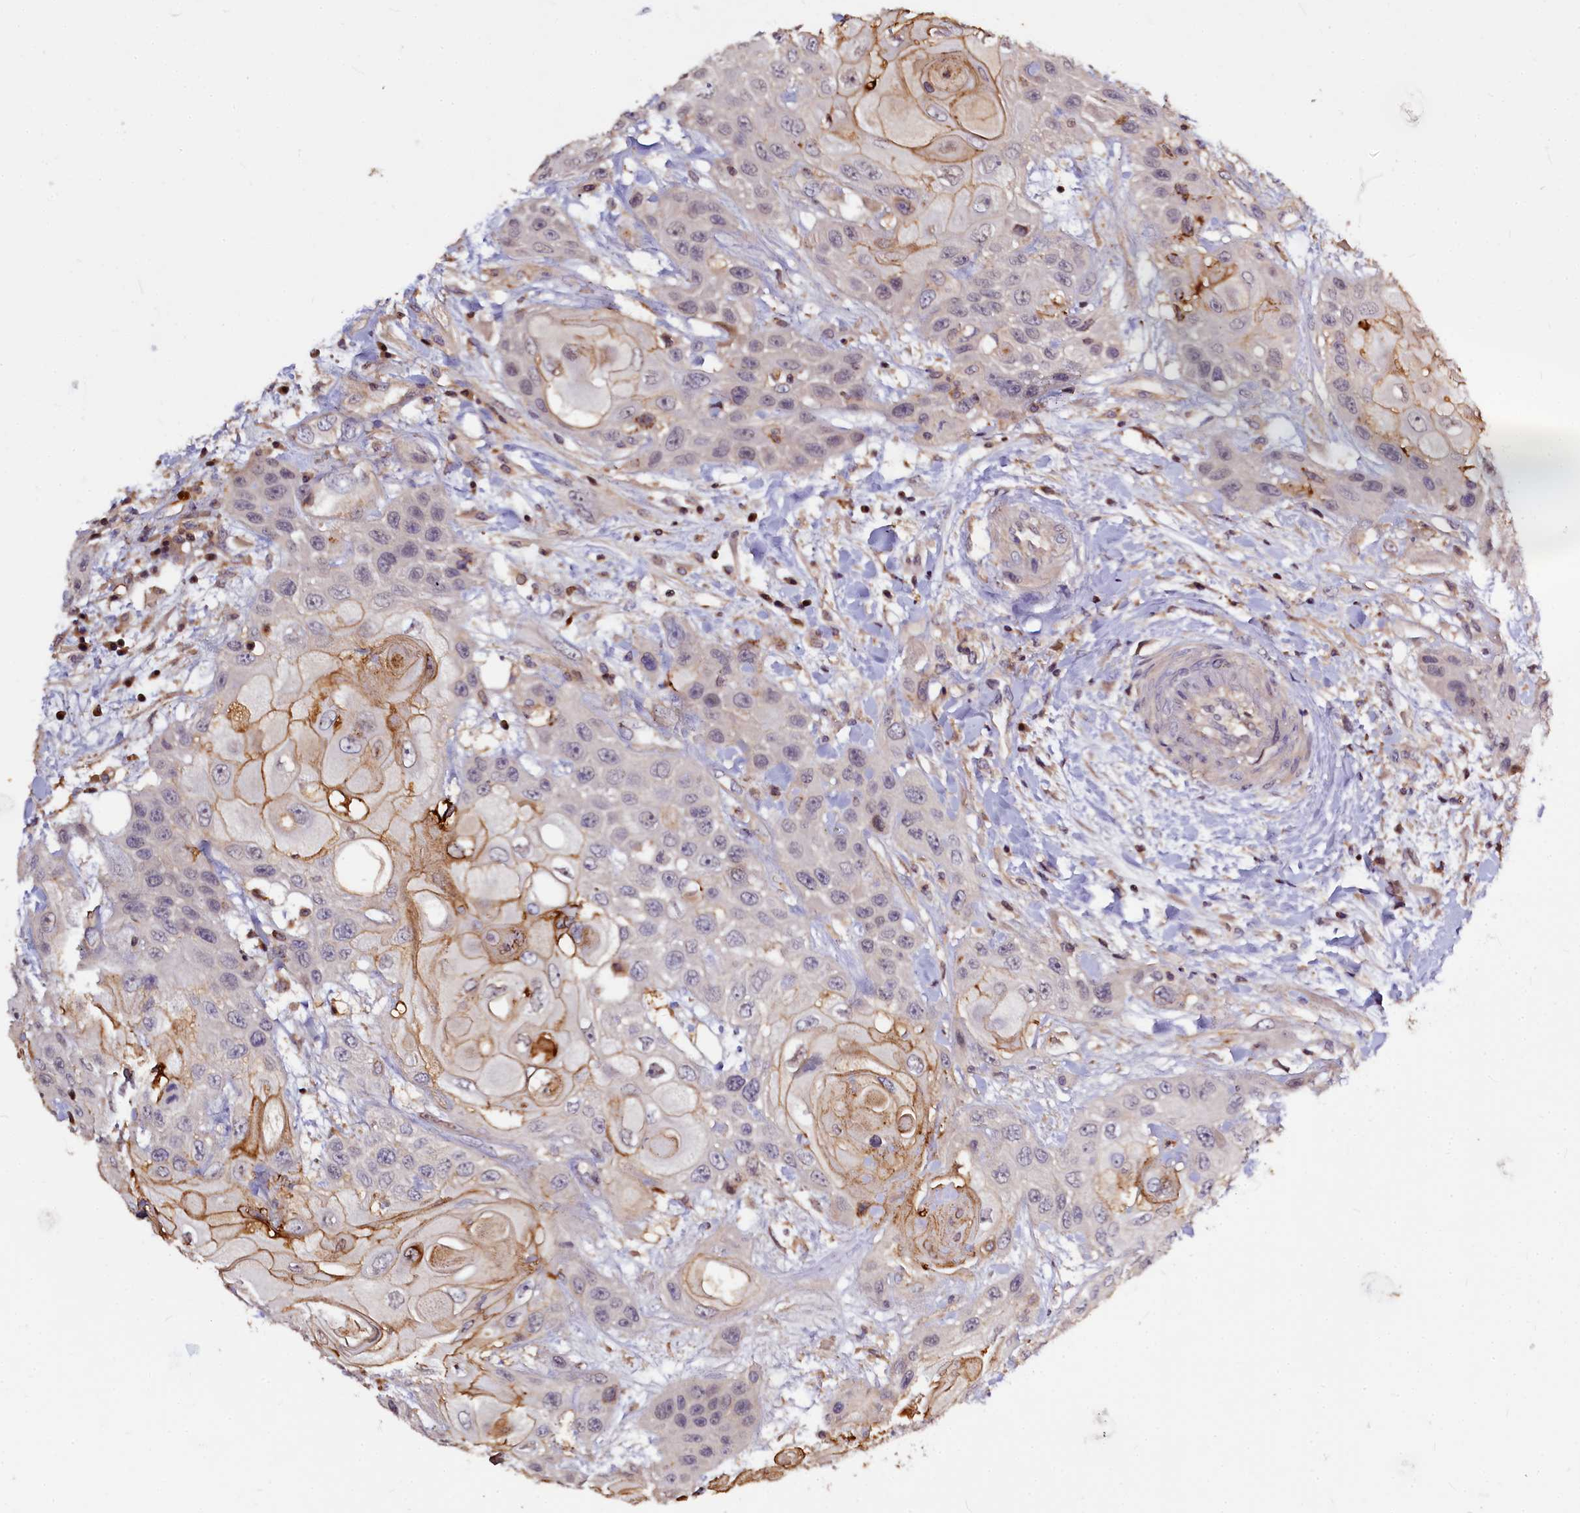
{"staining": {"intensity": "moderate", "quantity": "<25%", "location": "cytoplasmic/membranous"}, "tissue": "head and neck cancer", "cell_type": "Tumor cells", "image_type": "cancer", "snomed": [{"axis": "morphology", "description": "Squamous cell carcinoma, NOS"}, {"axis": "topography", "description": "Head-Neck"}], "caption": "Human head and neck squamous cell carcinoma stained with a protein marker exhibits moderate staining in tumor cells.", "gene": "ATG101", "patient": {"sex": "female", "age": 43}}